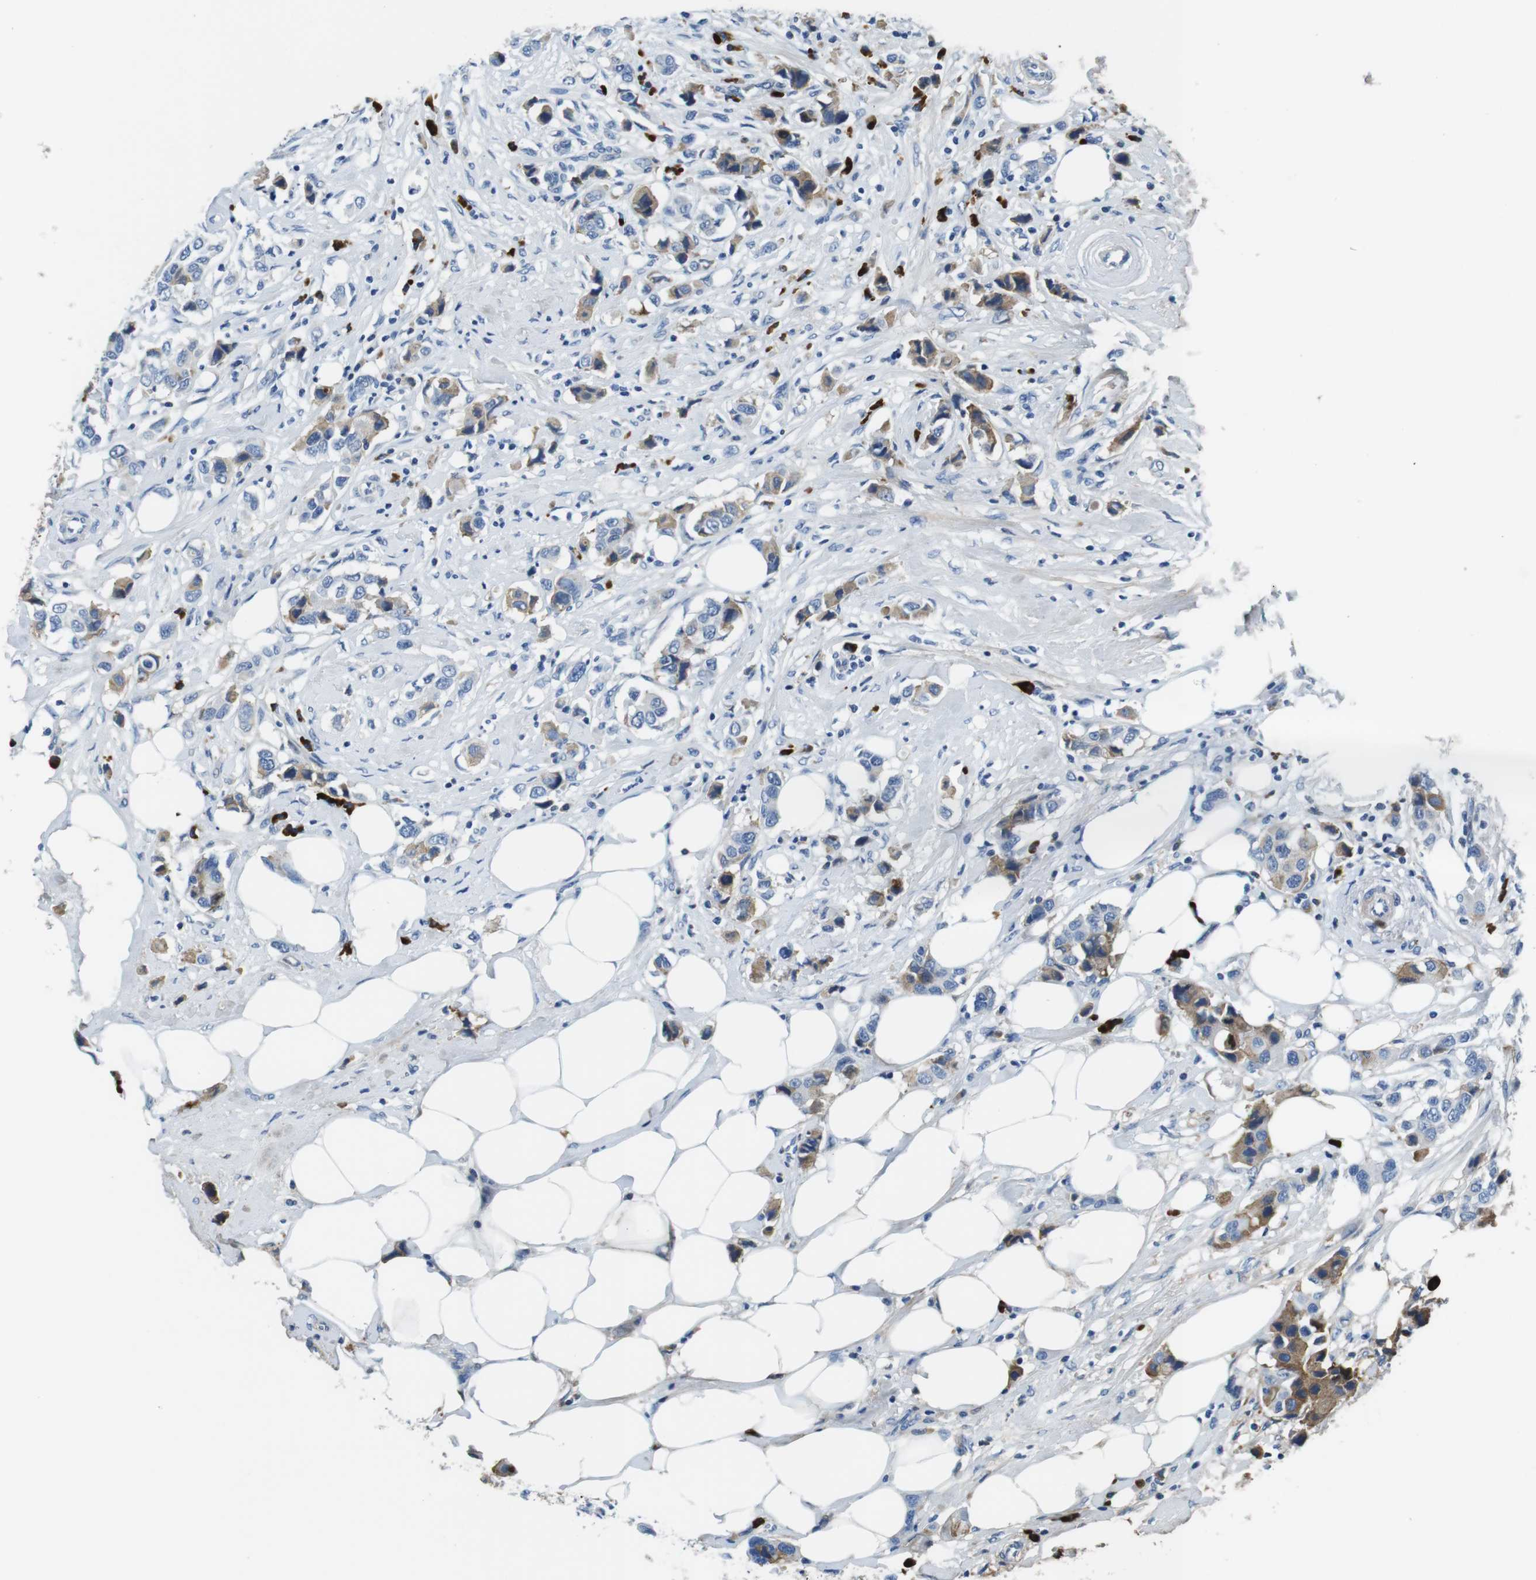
{"staining": {"intensity": "moderate", "quantity": "25%-75%", "location": "cytoplasmic/membranous"}, "tissue": "breast cancer", "cell_type": "Tumor cells", "image_type": "cancer", "snomed": [{"axis": "morphology", "description": "Normal tissue, NOS"}, {"axis": "morphology", "description": "Duct carcinoma"}, {"axis": "topography", "description": "Breast"}], "caption": "Breast intraductal carcinoma stained with a protein marker demonstrates moderate staining in tumor cells.", "gene": "IGKC", "patient": {"sex": "female", "age": 50}}